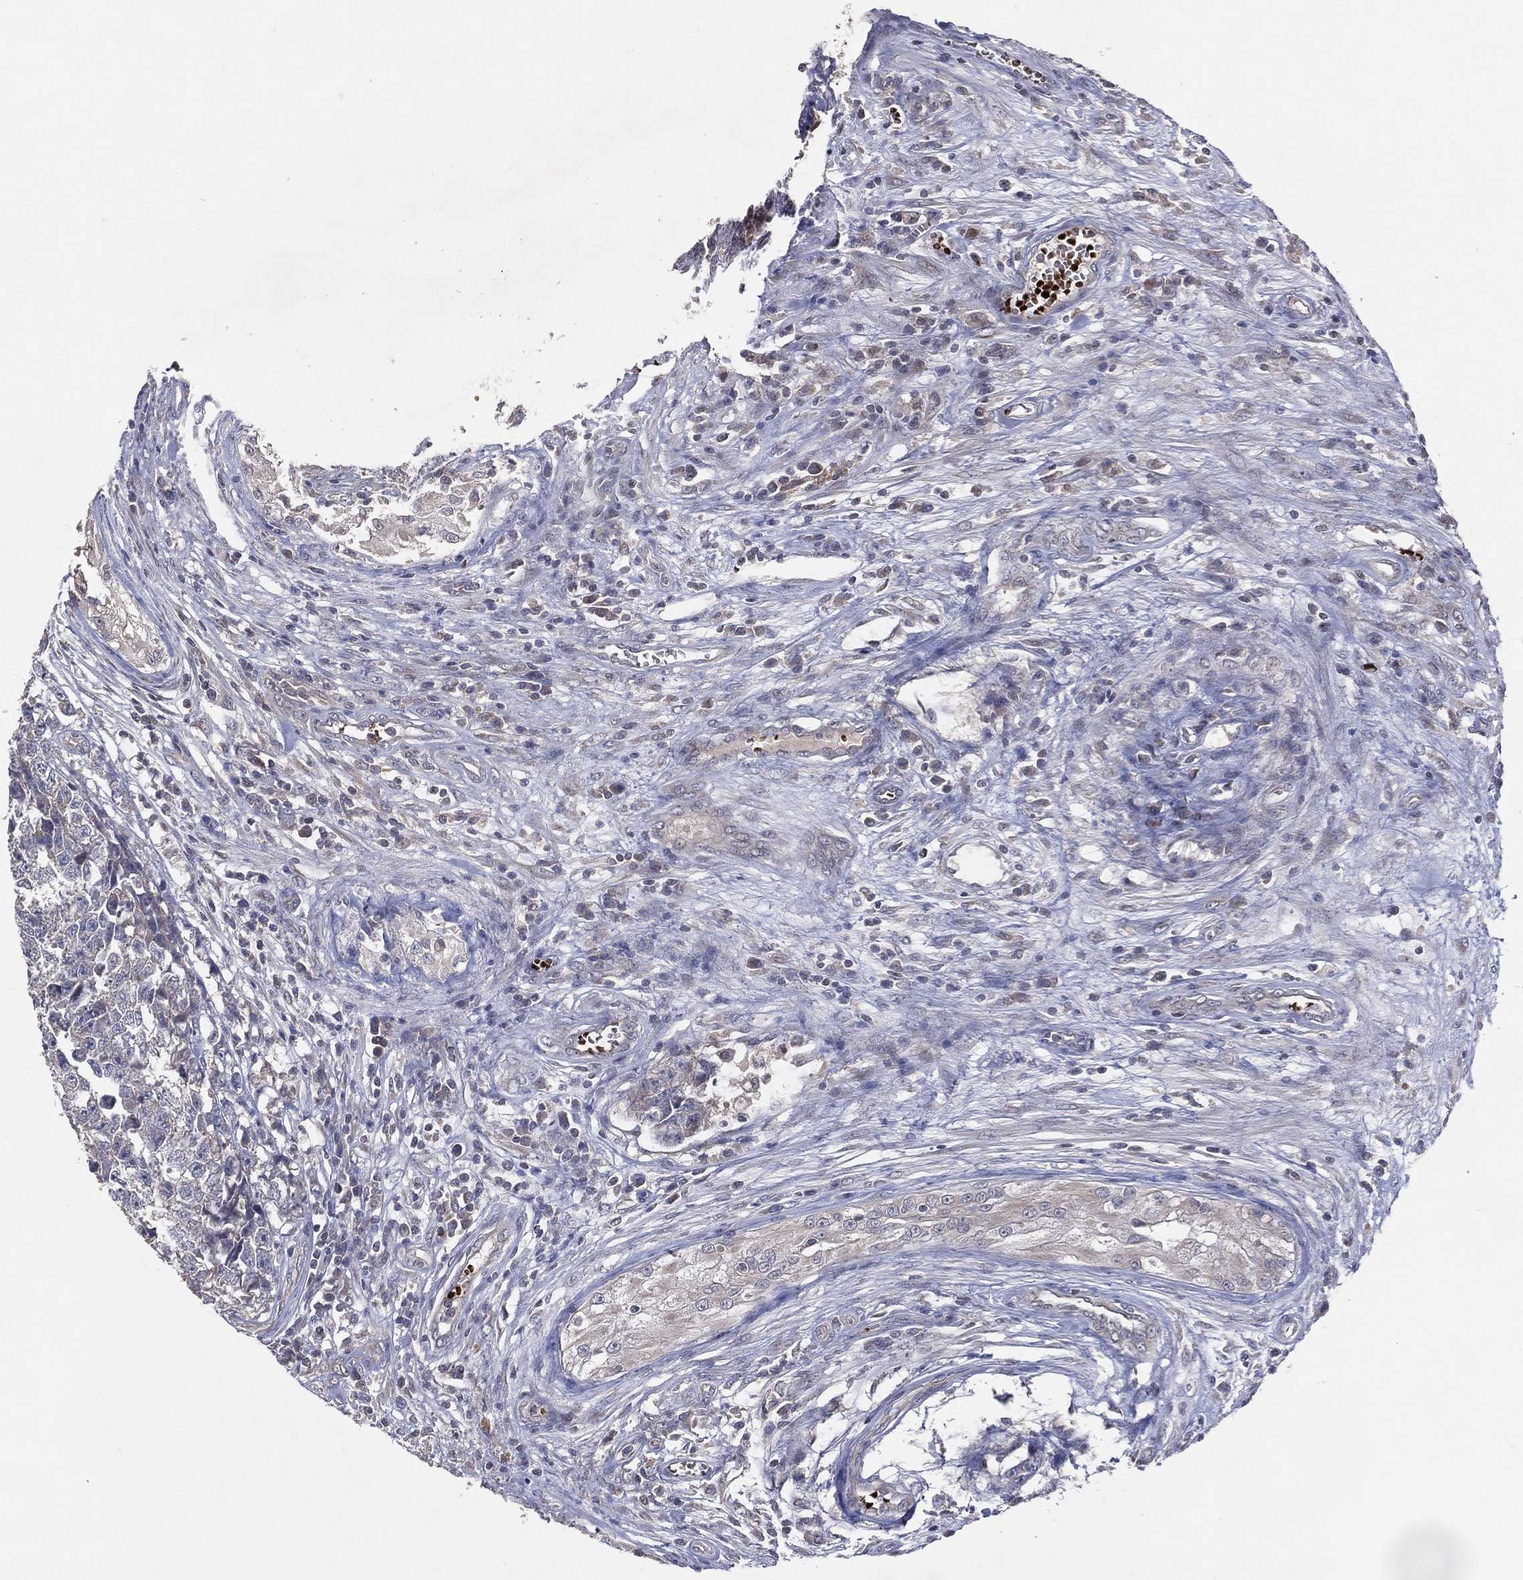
{"staining": {"intensity": "negative", "quantity": "none", "location": "none"}, "tissue": "testis cancer", "cell_type": "Tumor cells", "image_type": "cancer", "snomed": [{"axis": "morphology", "description": "Seminoma, NOS"}, {"axis": "morphology", "description": "Carcinoma, Embryonal, NOS"}, {"axis": "topography", "description": "Testis"}], "caption": "Testis cancer (embryonal carcinoma) was stained to show a protein in brown. There is no significant expression in tumor cells.", "gene": "DNAH7", "patient": {"sex": "male", "age": 22}}